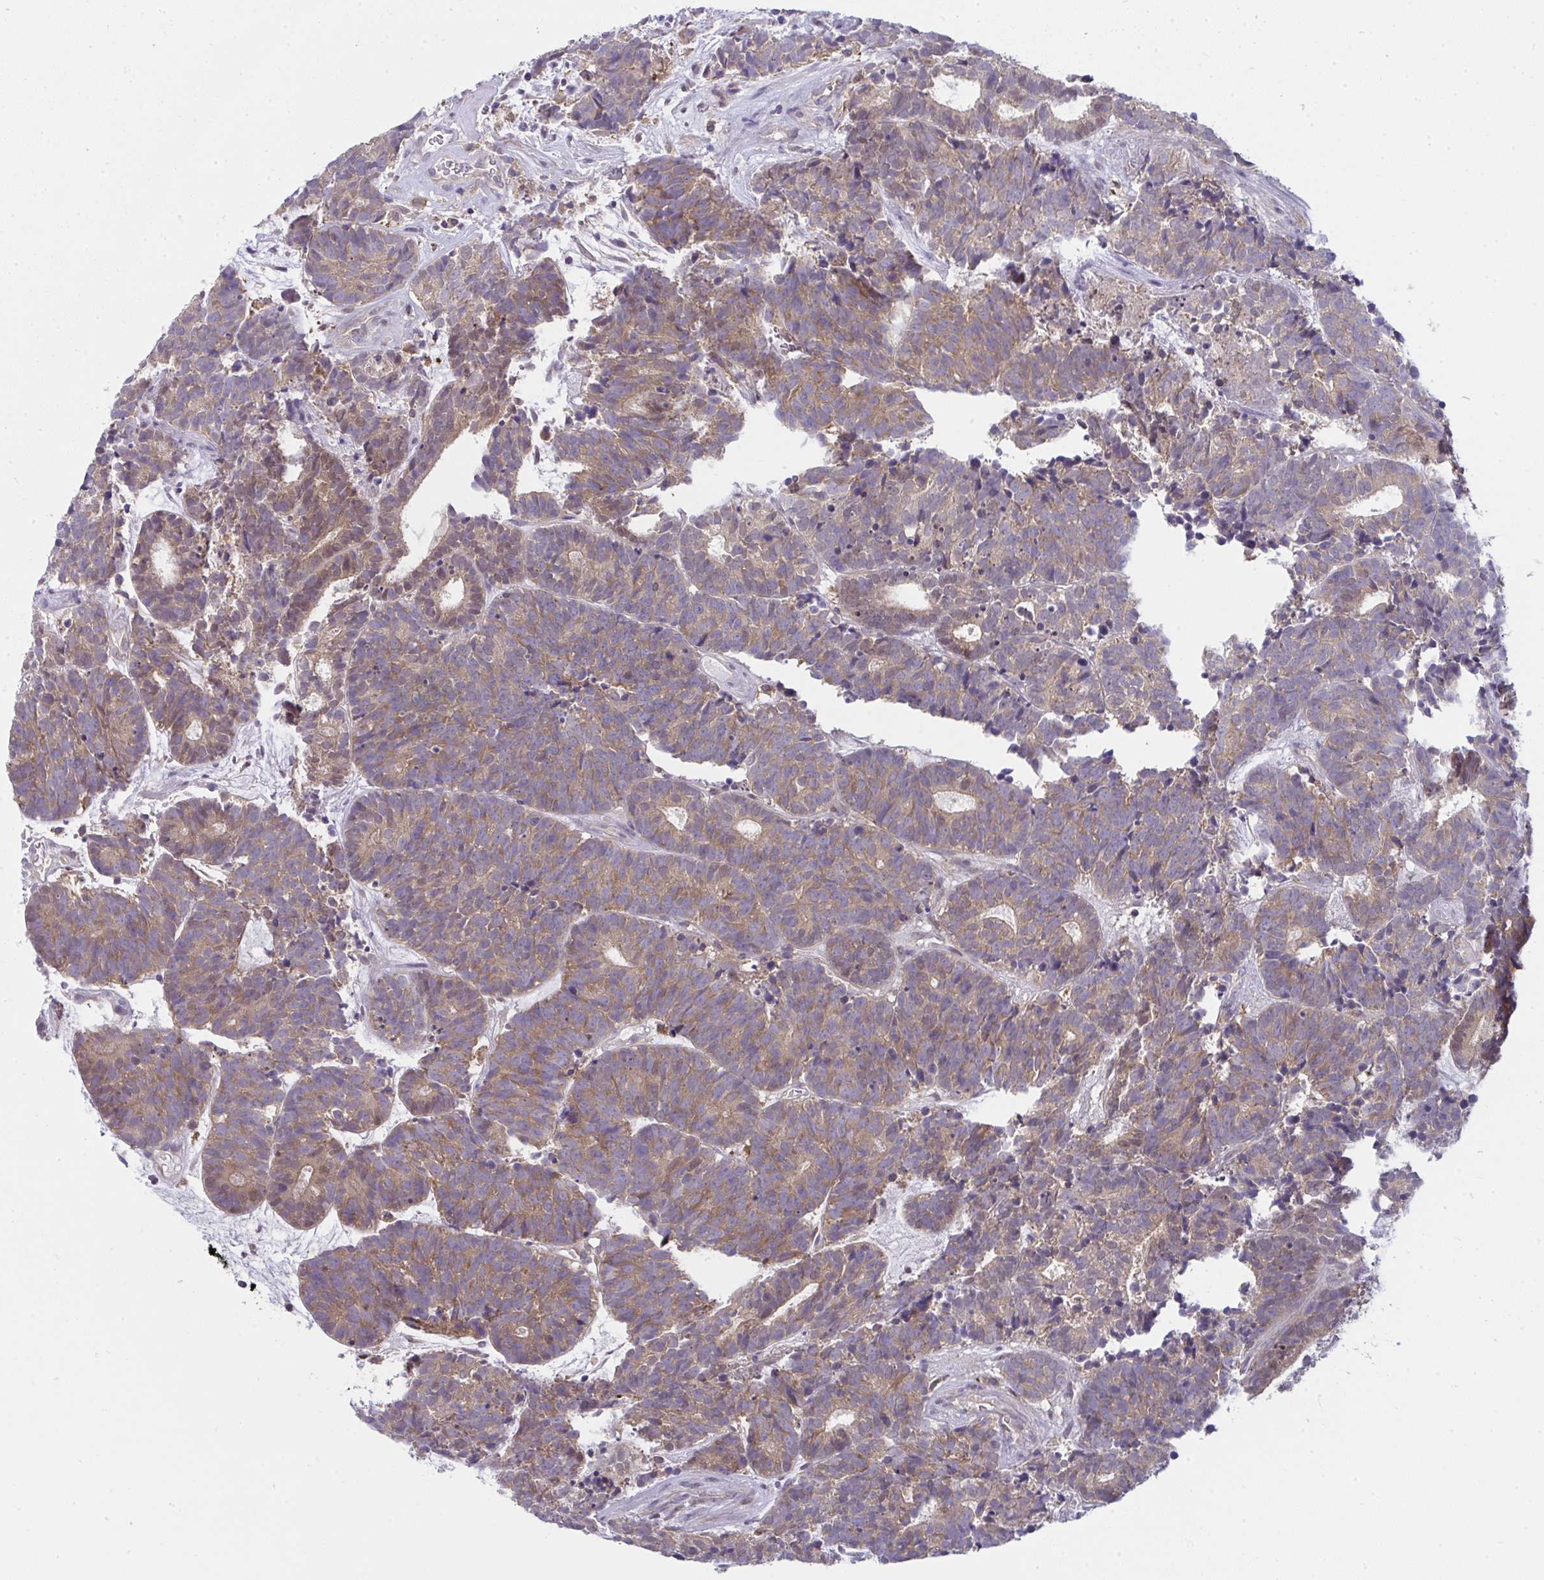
{"staining": {"intensity": "moderate", "quantity": ">75%", "location": "cytoplasmic/membranous,nuclear"}, "tissue": "head and neck cancer", "cell_type": "Tumor cells", "image_type": "cancer", "snomed": [{"axis": "morphology", "description": "Adenocarcinoma, NOS"}, {"axis": "topography", "description": "Head-Neck"}], "caption": "Protein expression analysis of human adenocarcinoma (head and neck) reveals moderate cytoplasmic/membranous and nuclear positivity in about >75% of tumor cells.", "gene": "ALDH16A1", "patient": {"sex": "female", "age": 81}}